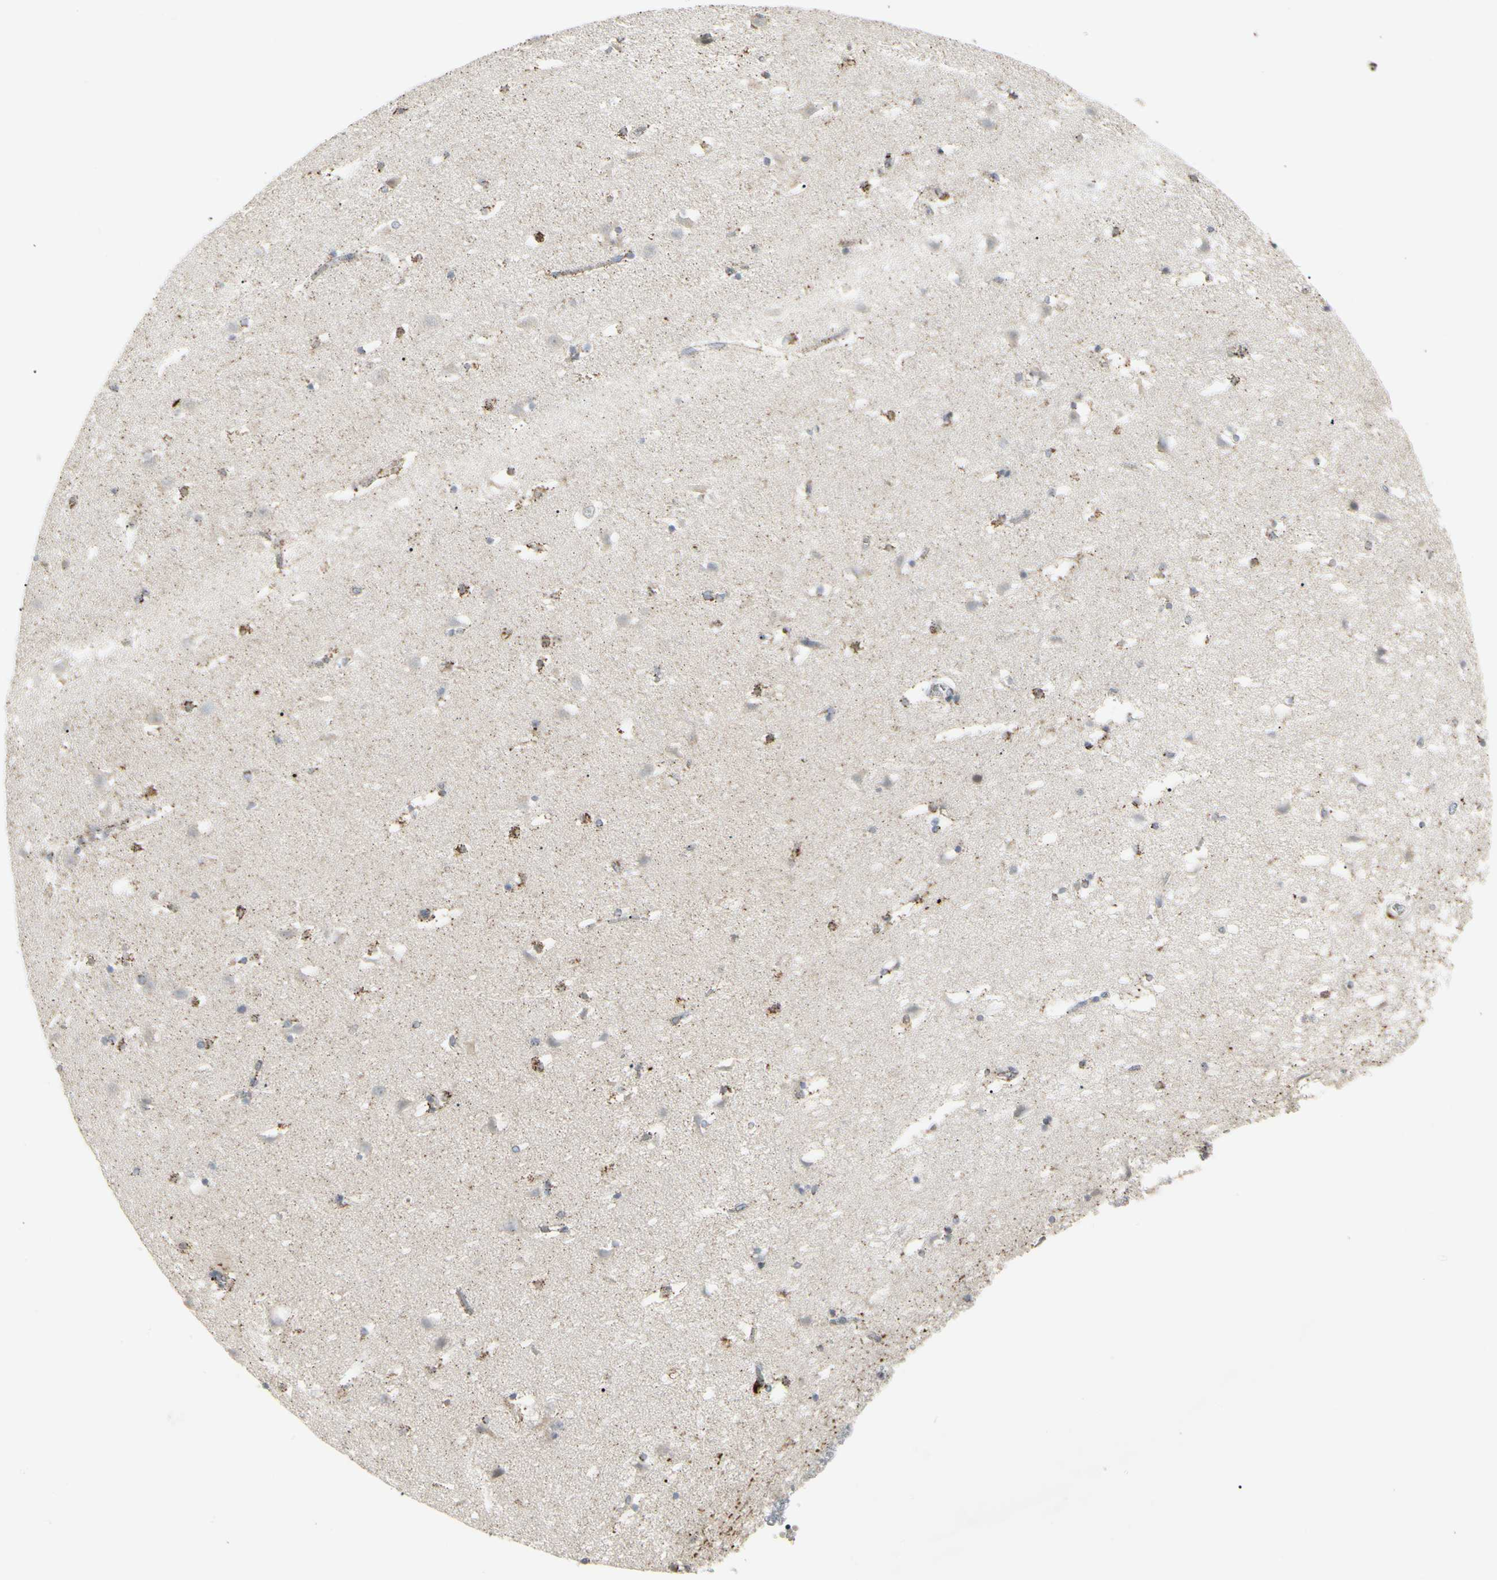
{"staining": {"intensity": "moderate", "quantity": "25%-75%", "location": "cytoplasmic/membranous,nuclear"}, "tissue": "caudate", "cell_type": "Glial cells", "image_type": "normal", "snomed": [{"axis": "morphology", "description": "Normal tissue, NOS"}, {"axis": "topography", "description": "Lateral ventricle wall"}], "caption": "DAB (3,3'-diaminobenzidine) immunohistochemical staining of normal caudate reveals moderate cytoplasmic/membranous,nuclear protein positivity in approximately 25%-75% of glial cells.", "gene": "TMEM176A", "patient": {"sex": "male", "age": 45}}